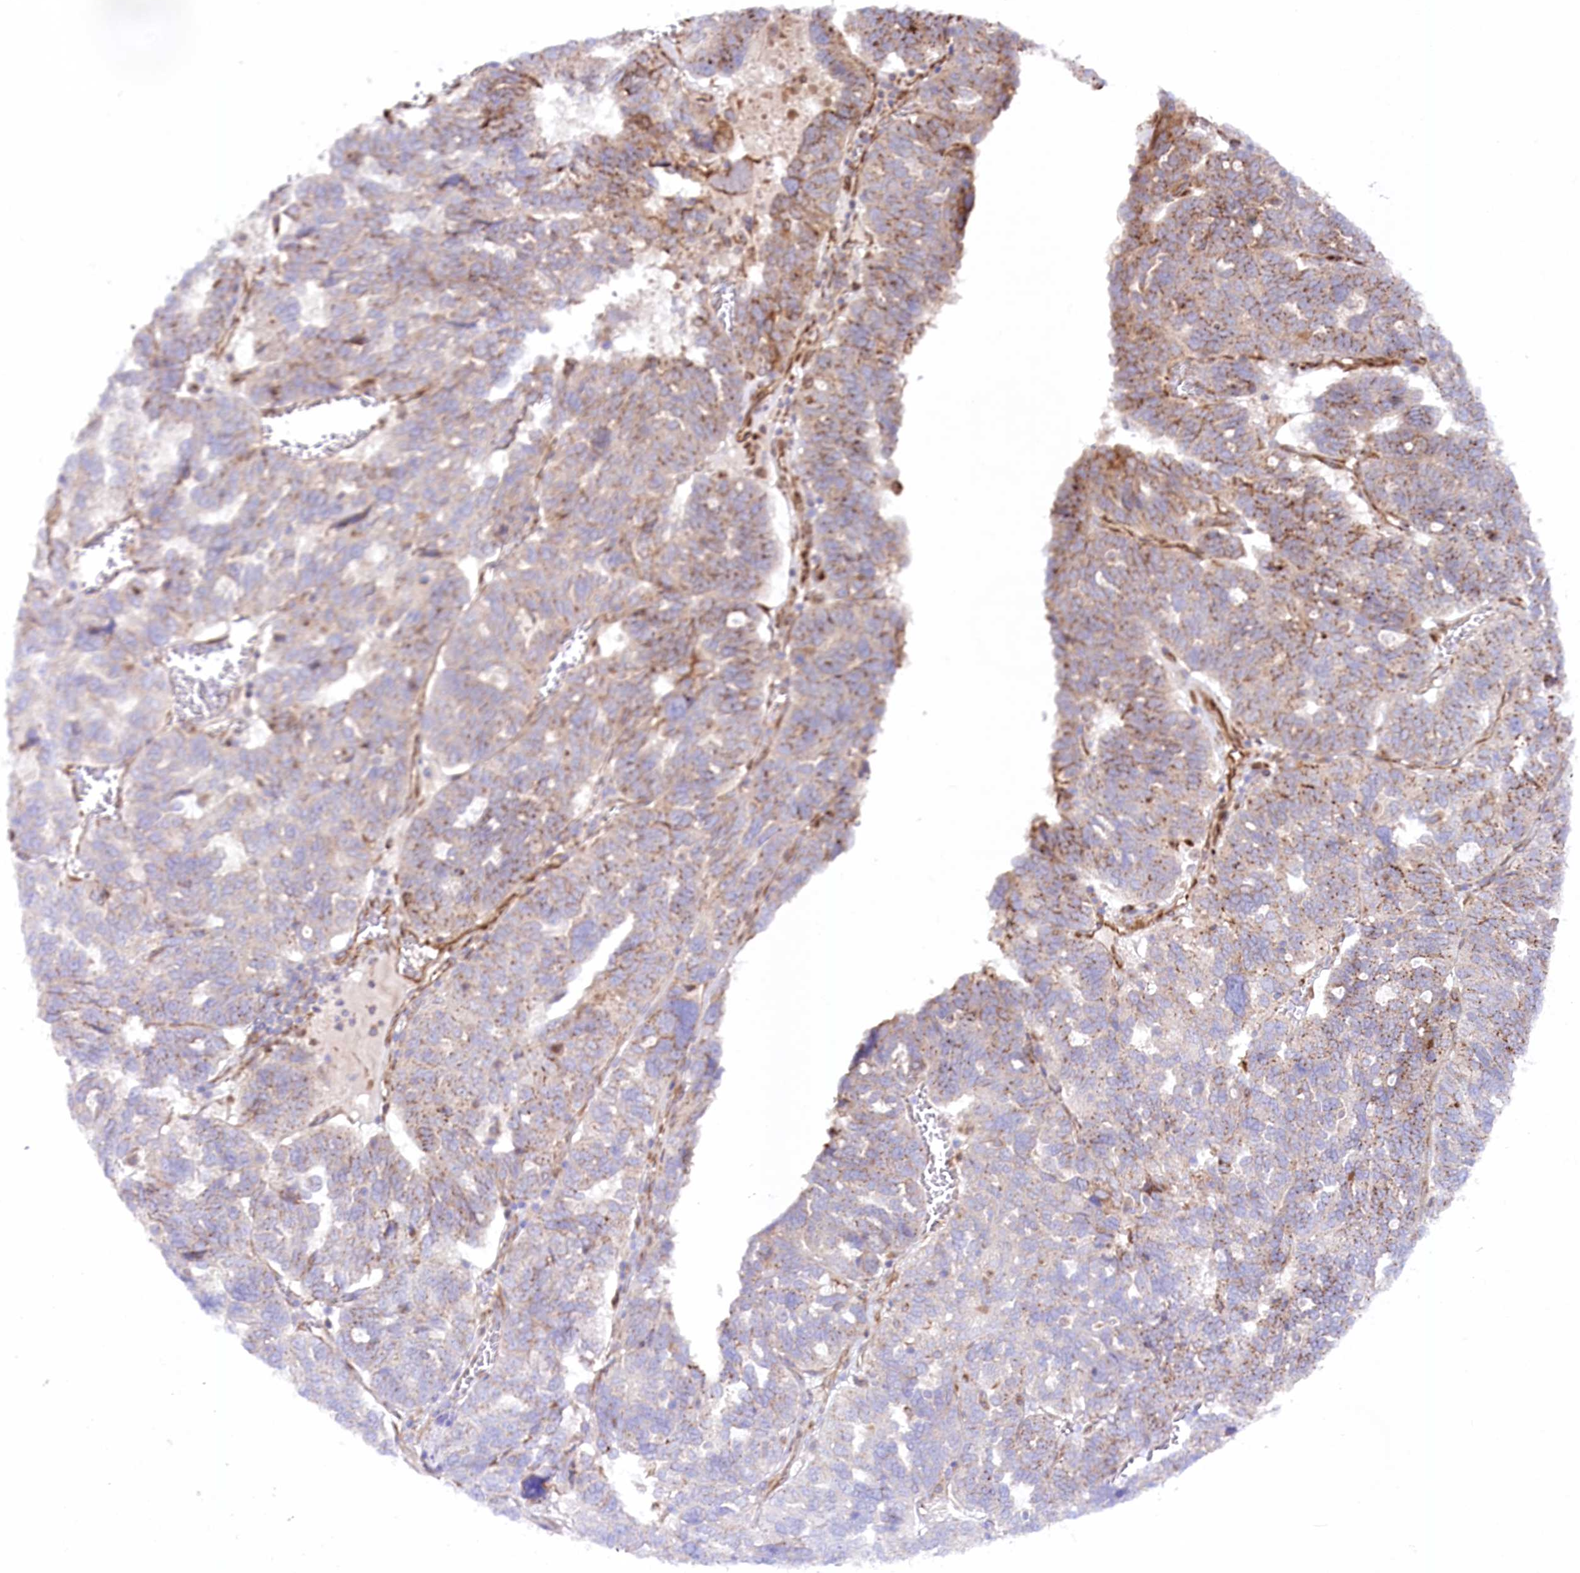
{"staining": {"intensity": "moderate", "quantity": "25%-75%", "location": "cytoplasmic/membranous"}, "tissue": "ovarian cancer", "cell_type": "Tumor cells", "image_type": "cancer", "snomed": [{"axis": "morphology", "description": "Cystadenocarcinoma, serous, NOS"}, {"axis": "topography", "description": "Ovary"}], "caption": "Protein staining of ovarian serous cystadenocarcinoma tissue displays moderate cytoplasmic/membranous positivity in about 25%-75% of tumor cells.", "gene": "ABRAXAS2", "patient": {"sex": "female", "age": 59}}